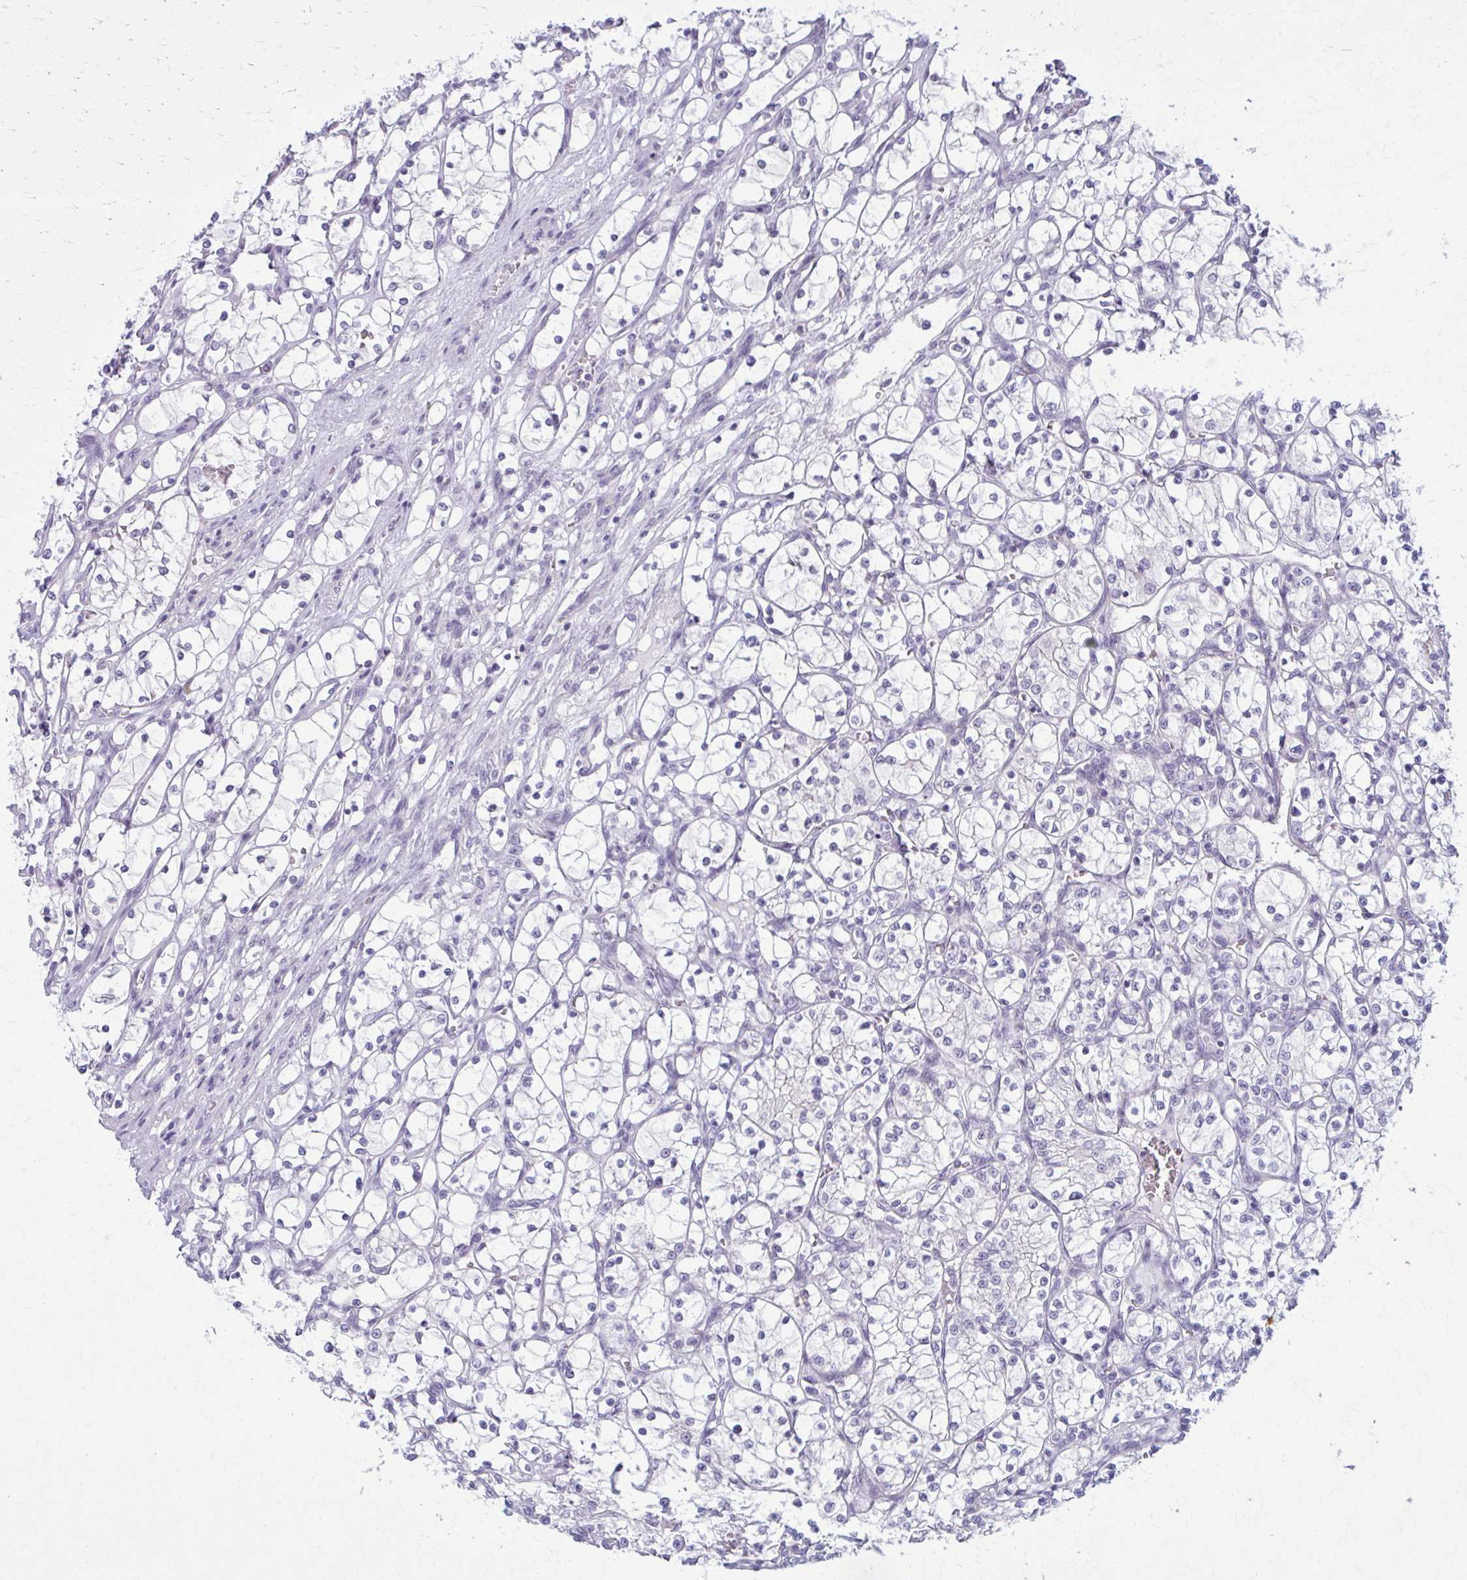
{"staining": {"intensity": "negative", "quantity": "none", "location": "none"}, "tissue": "renal cancer", "cell_type": "Tumor cells", "image_type": "cancer", "snomed": [{"axis": "morphology", "description": "Adenocarcinoma, NOS"}, {"axis": "topography", "description": "Kidney"}], "caption": "Tumor cells are negative for protein expression in human renal adenocarcinoma.", "gene": "CD38", "patient": {"sex": "female", "age": 69}}